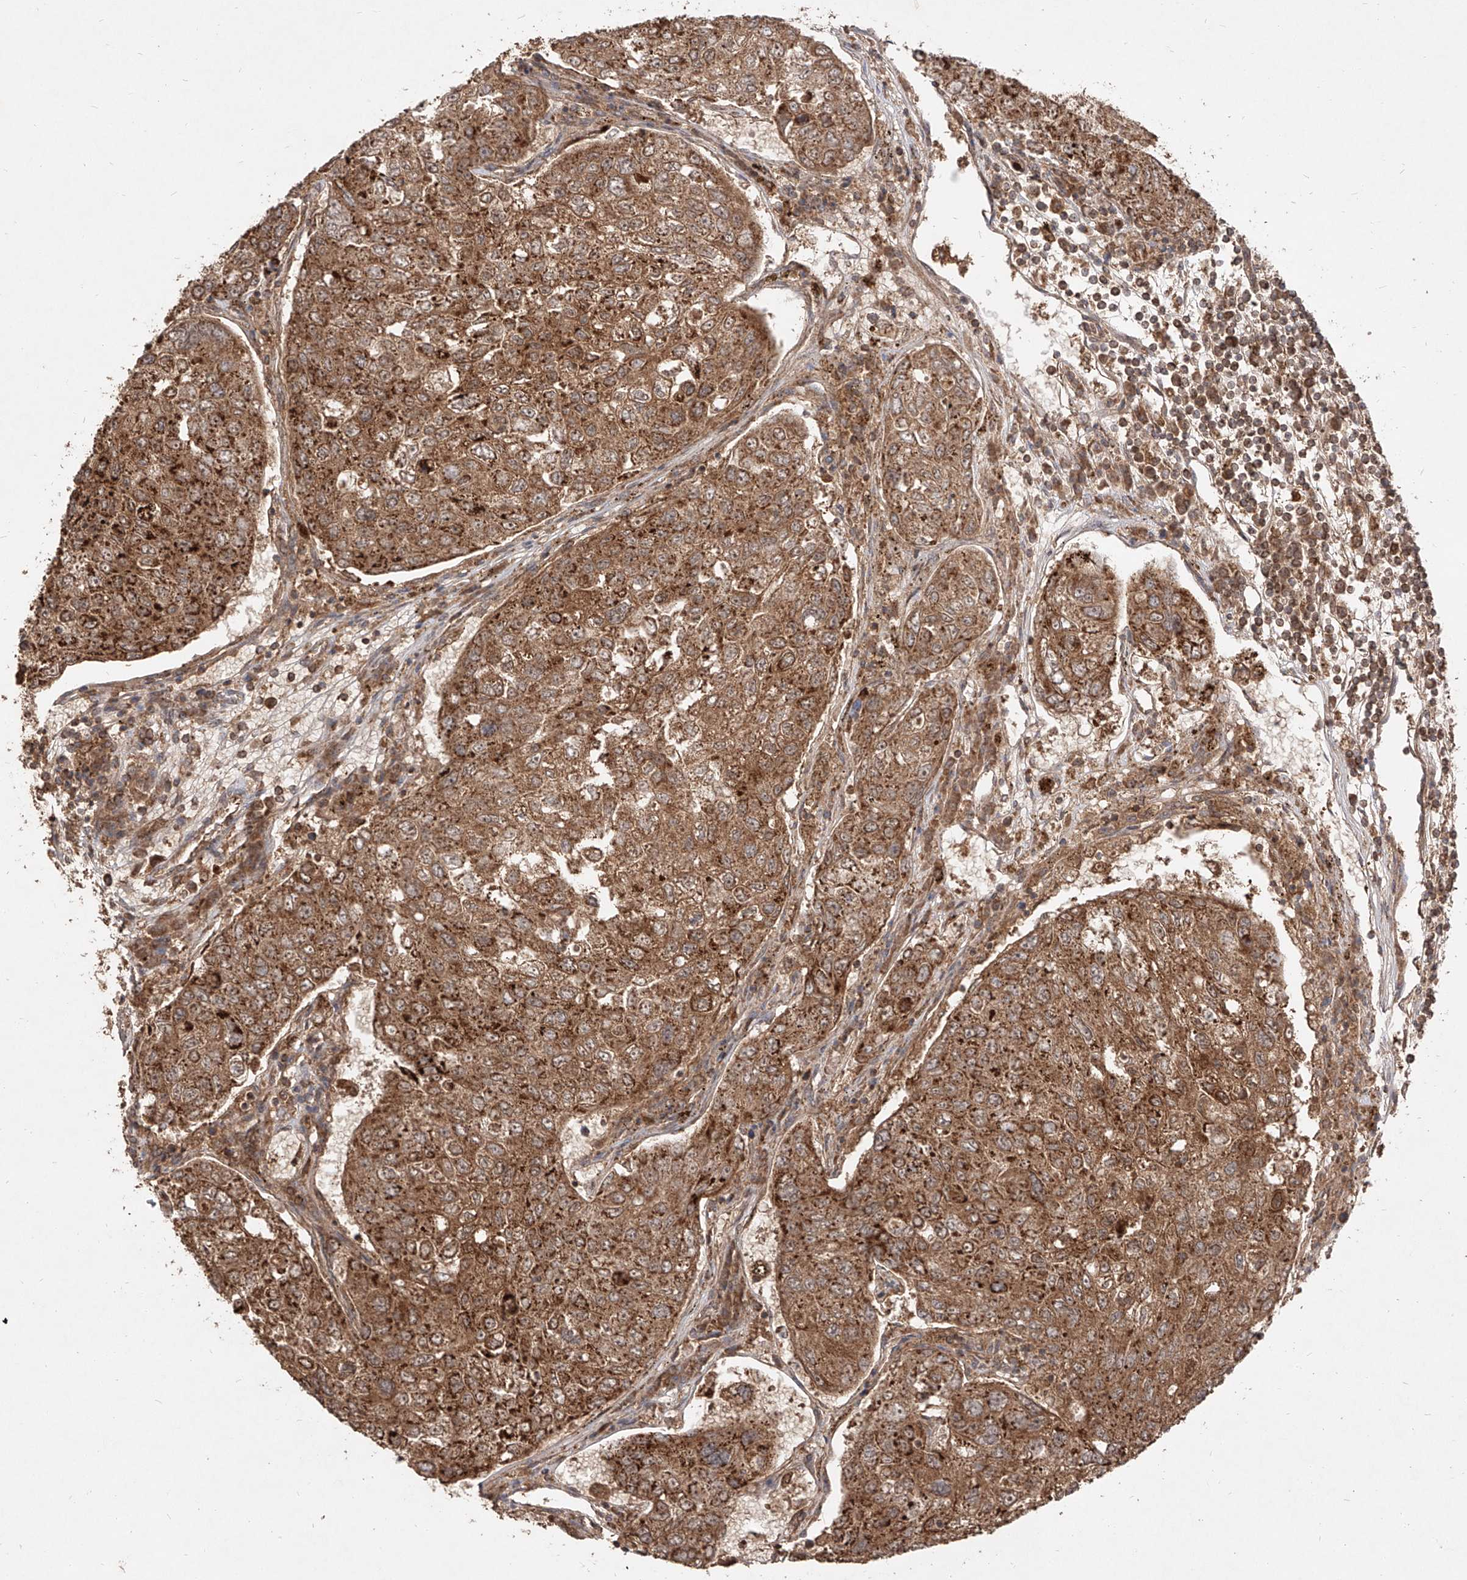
{"staining": {"intensity": "moderate", "quantity": ">75%", "location": "cytoplasmic/membranous"}, "tissue": "urothelial cancer", "cell_type": "Tumor cells", "image_type": "cancer", "snomed": [{"axis": "morphology", "description": "Urothelial carcinoma, High grade"}, {"axis": "topography", "description": "Lymph node"}, {"axis": "topography", "description": "Urinary bladder"}], "caption": "An IHC image of tumor tissue is shown. Protein staining in brown highlights moderate cytoplasmic/membranous positivity in high-grade urothelial carcinoma within tumor cells. (brown staining indicates protein expression, while blue staining denotes nuclei).", "gene": "AIM2", "patient": {"sex": "male", "age": 51}}